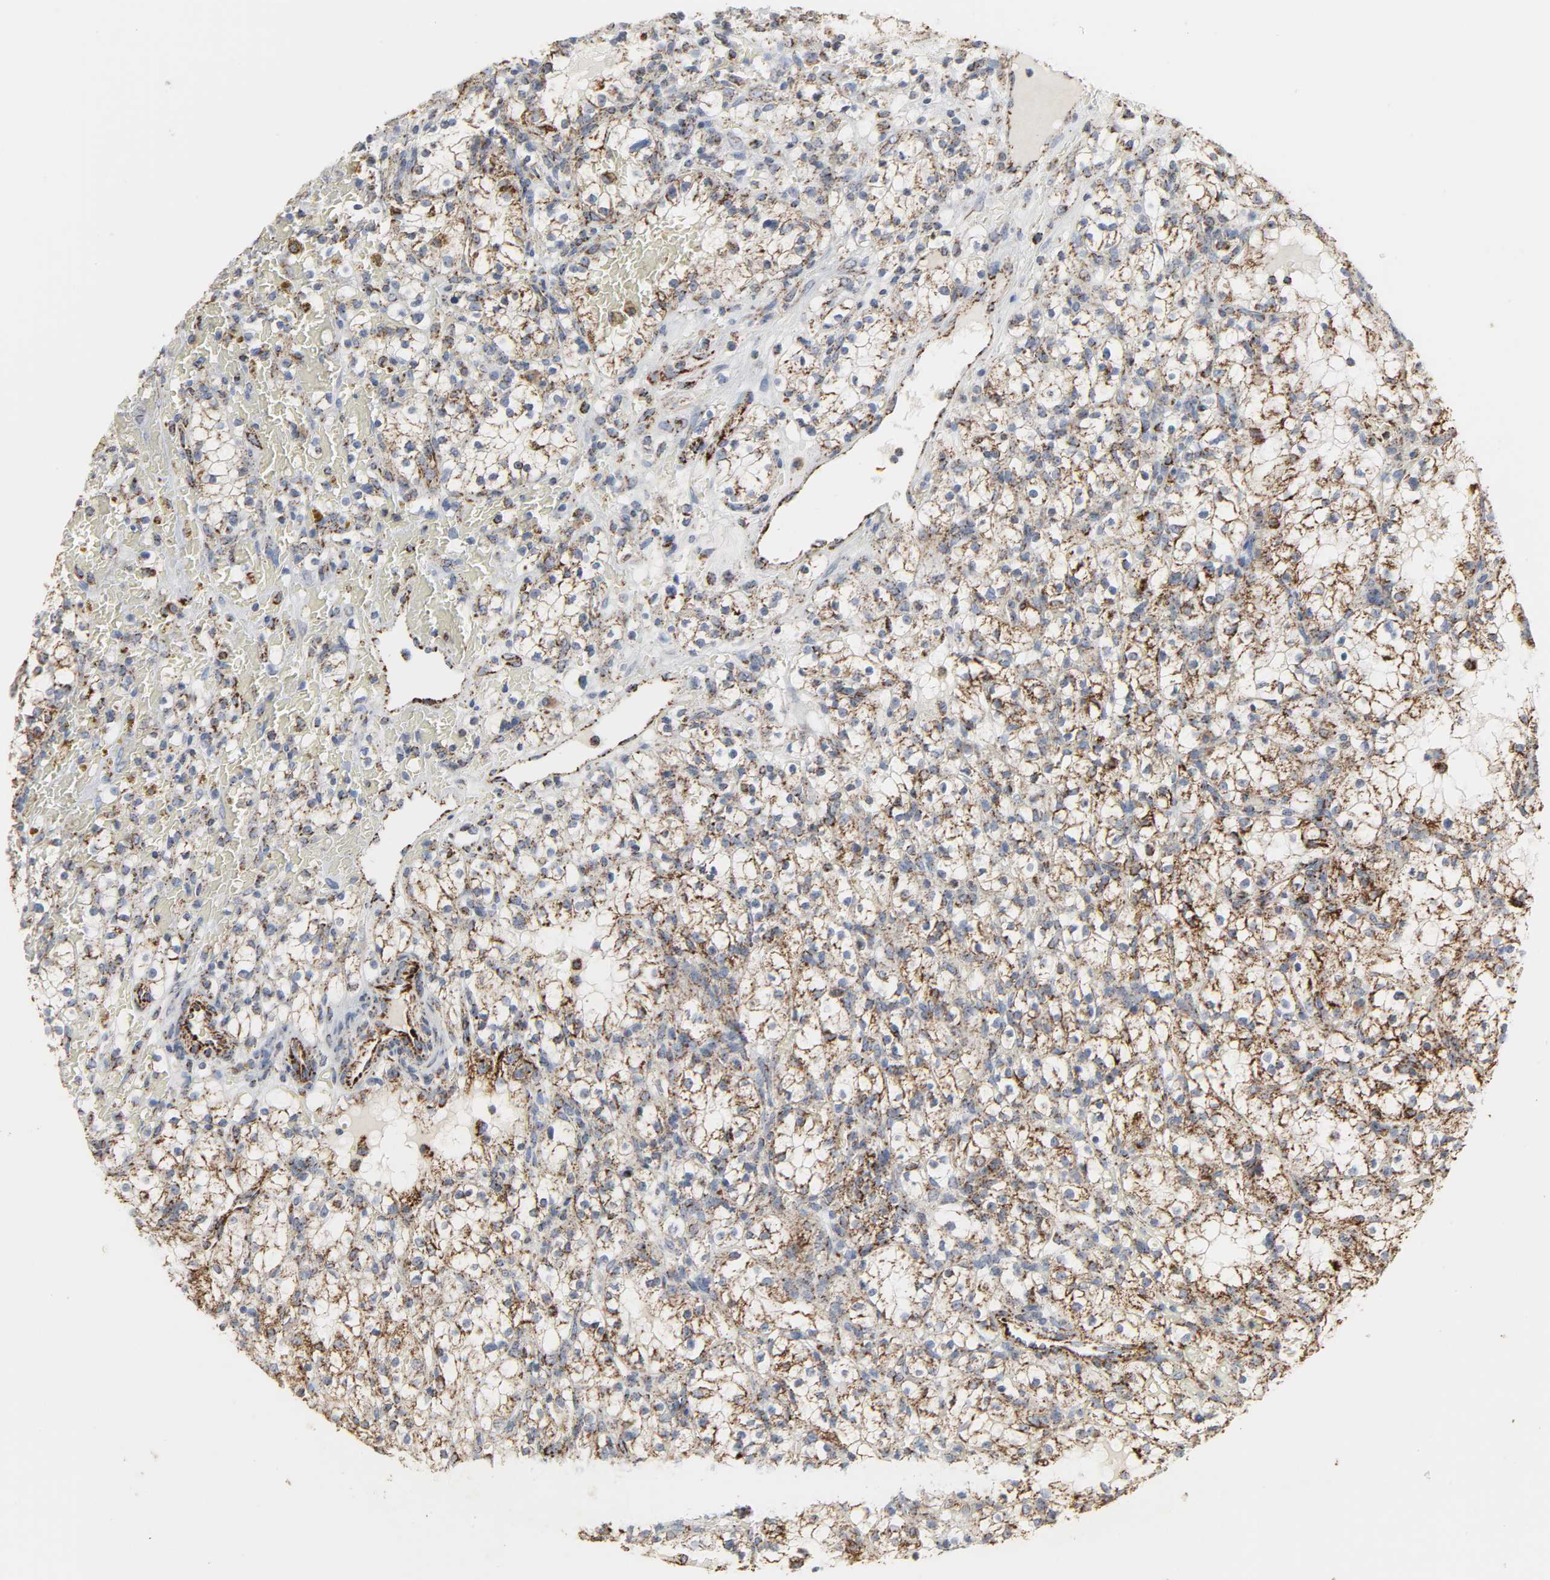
{"staining": {"intensity": "weak", "quantity": "25%-75%", "location": "cytoplasmic/membranous"}, "tissue": "renal cancer", "cell_type": "Tumor cells", "image_type": "cancer", "snomed": [{"axis": "morphology", "description": "Normal tissue, NOS"}, {"axis": "morphology", "description": "Adenocarcinoma, NOS"}, {"axis": "topography", "description": "Kidney"}], "caption": "The image displays staining of renal cancer (adenocarcinoma), revealing weak cytoplasmic/membranous protein expression (brown color) within tumor cells. Nuclei are stained in blue.", "gene": "ACAT1", "patient": {"sex": "female", "age": 55}}